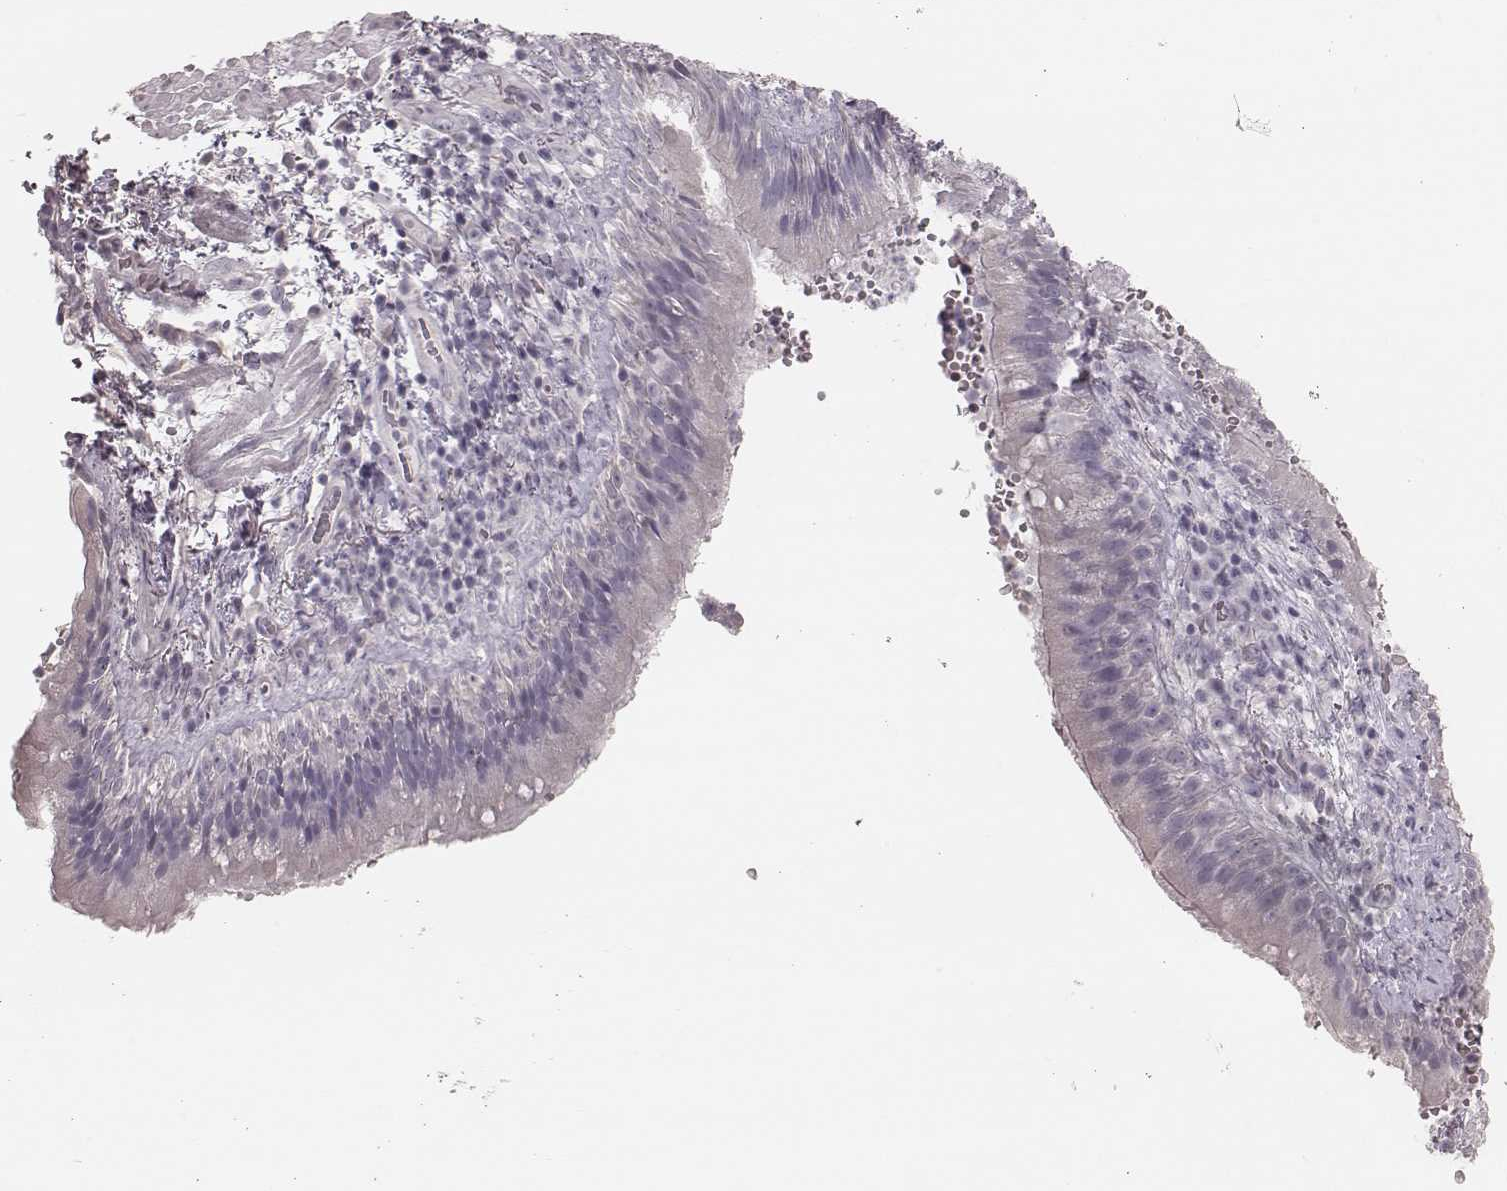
{"staining": {"intensity": "negative", "quantity": "none", "location": "none"}, "tissue": "bronchus", "cell_type": "Respiratory epithelial cells", "image_type": "normal", "snomed": [{"axis": "morphology", "description": "Normal tissue, NOS"}, {"axis": "topography", "description": "Lymph node"}, {"axis": "topography", "description": "Bronchus"}], "caption": "Immunohistochemistry of unremarkable human bronchus shows no expression in respiratory epithelial cells.", "gene": "ZP4", "patient": {"sex": "male", "age": 56}}